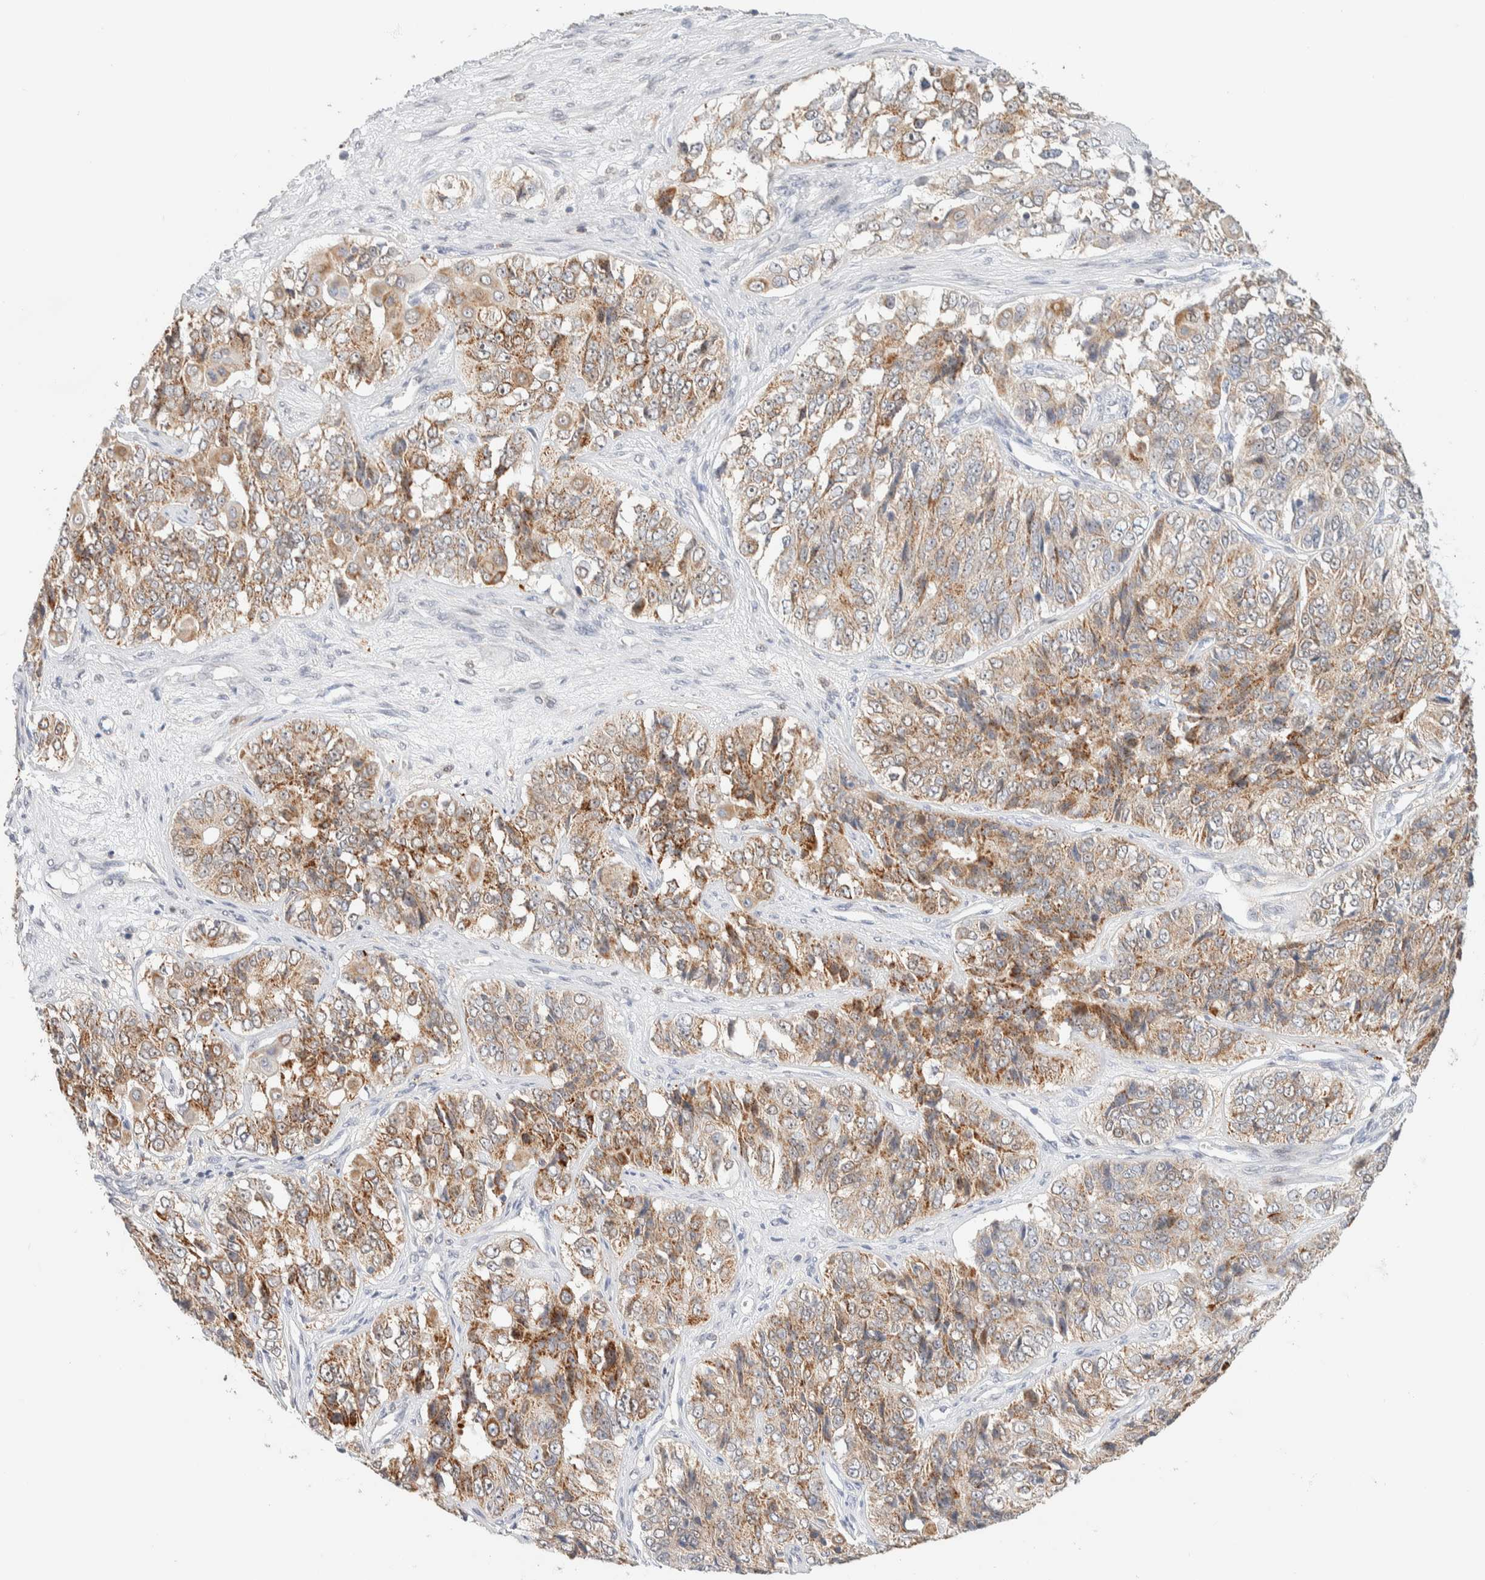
{"staining": {"intensity": "moderate", "quantity": ">75%", "location": "cytoplasmic/membranous"}, "tissue": "ovarian cancer", "cell_type": "Tumor cells", "image_type": "cancer", "snomed": [{"axis": "morphology", "description": "Carcinoma, endometroid"}, {"axis": "topography", "description": "Ovary"}], "caption": "Immunohistochemistry photomicrograph of ovarian endometroid carcinoma stained for a protein (brown), which shows medium levels of moderate cytoplasmic/membranous staining in approximately >75% of tumor cells.", "gene": "HDHD3", "patient": {"sex": "female", "age": 51}}